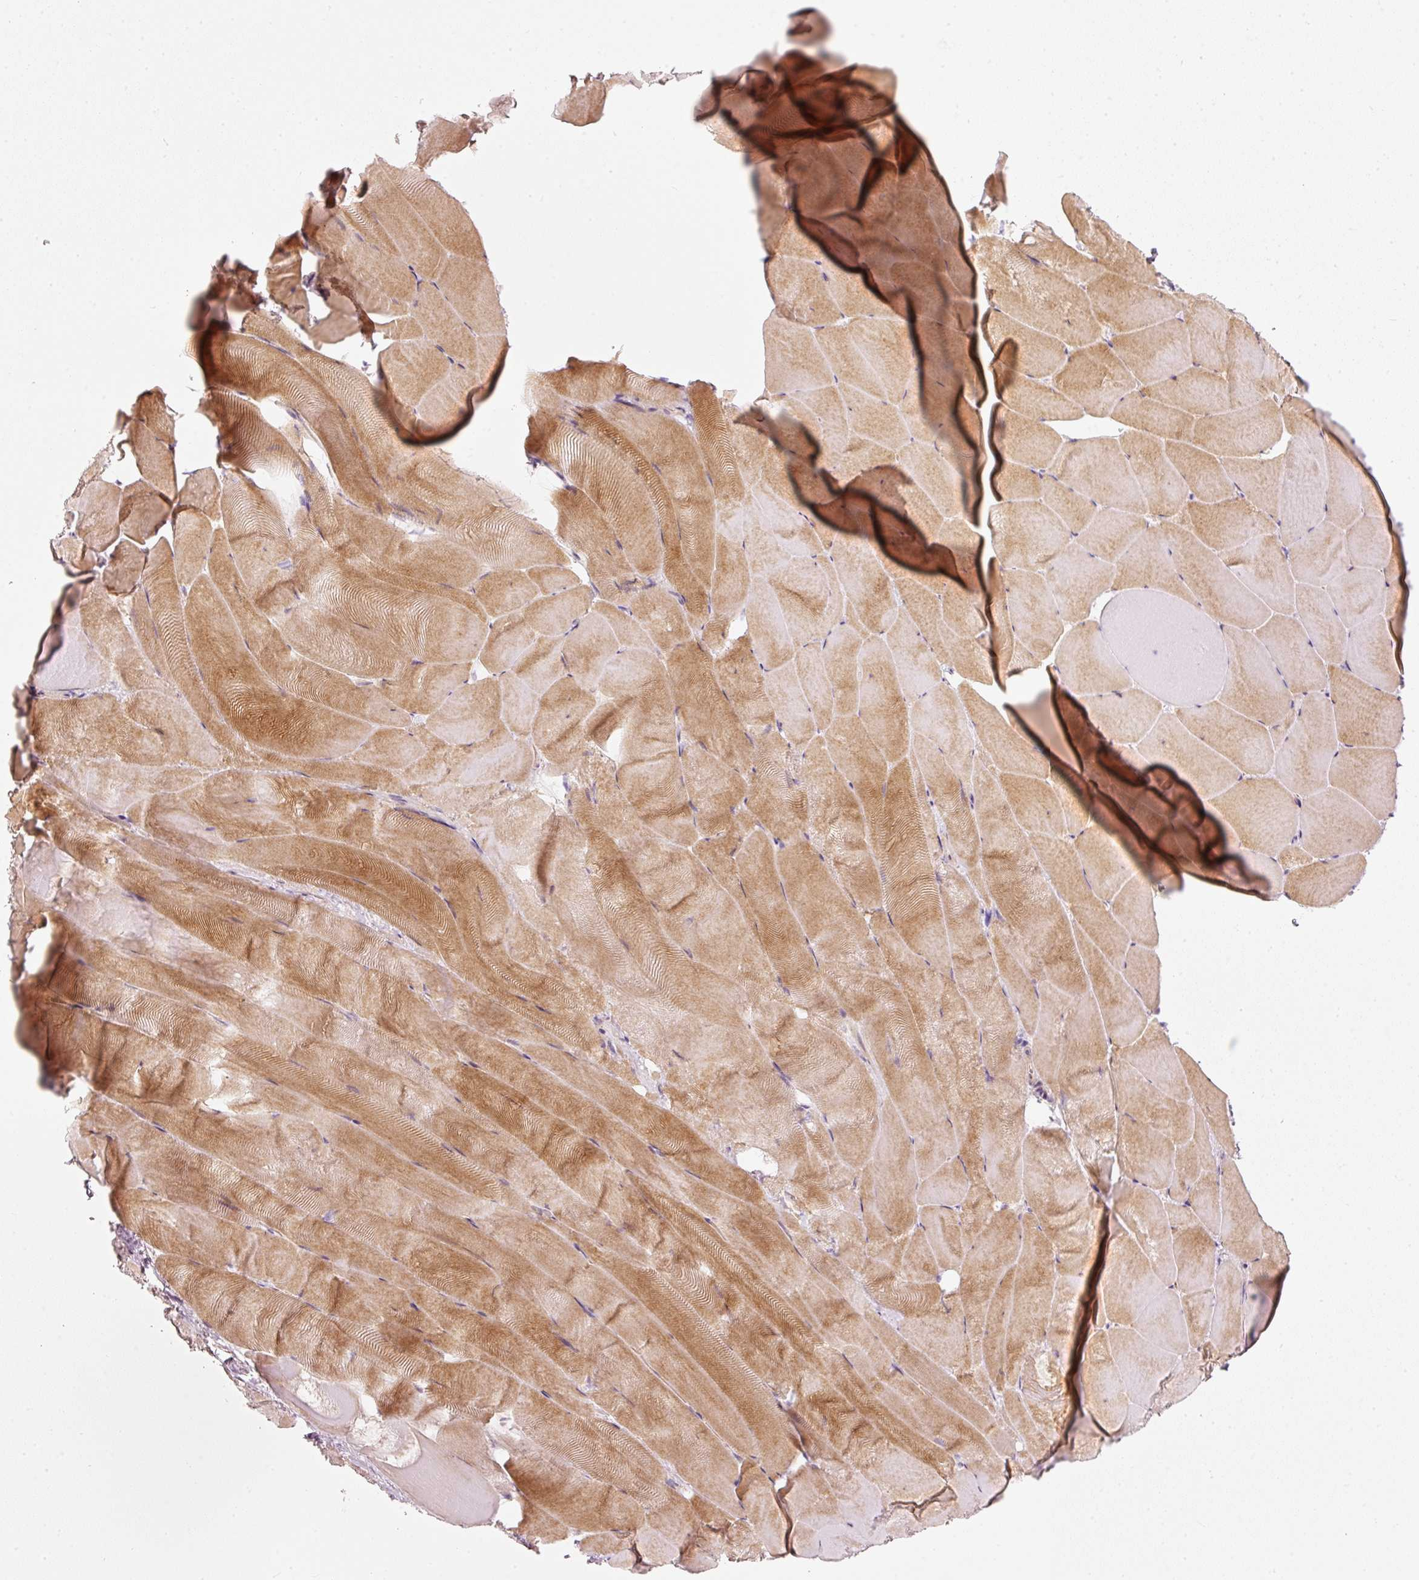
{"staining": {"intensity": "moderate", "quantity": "25%-75%", "location": "cytoplasmic/membranous"}, "tissue": "skeletal muscle", "cell_type": "Myocytes", "image_type": "normal", "snomed": [{"axis": "morphology", "description": "Normal tissue, NOS"}, {"axis": "topography", "description": "Skeletal muscle"}], "caption": "Immunohistochemical staining of unremarkable human skeletal muscle shows 25%-75% levels of moderate cytoplasmic/membranous protein positivity in about 25%-75% of myocytes.", "gene": "SLC20A1", "patient": {"sex": "female", "age": 64}}